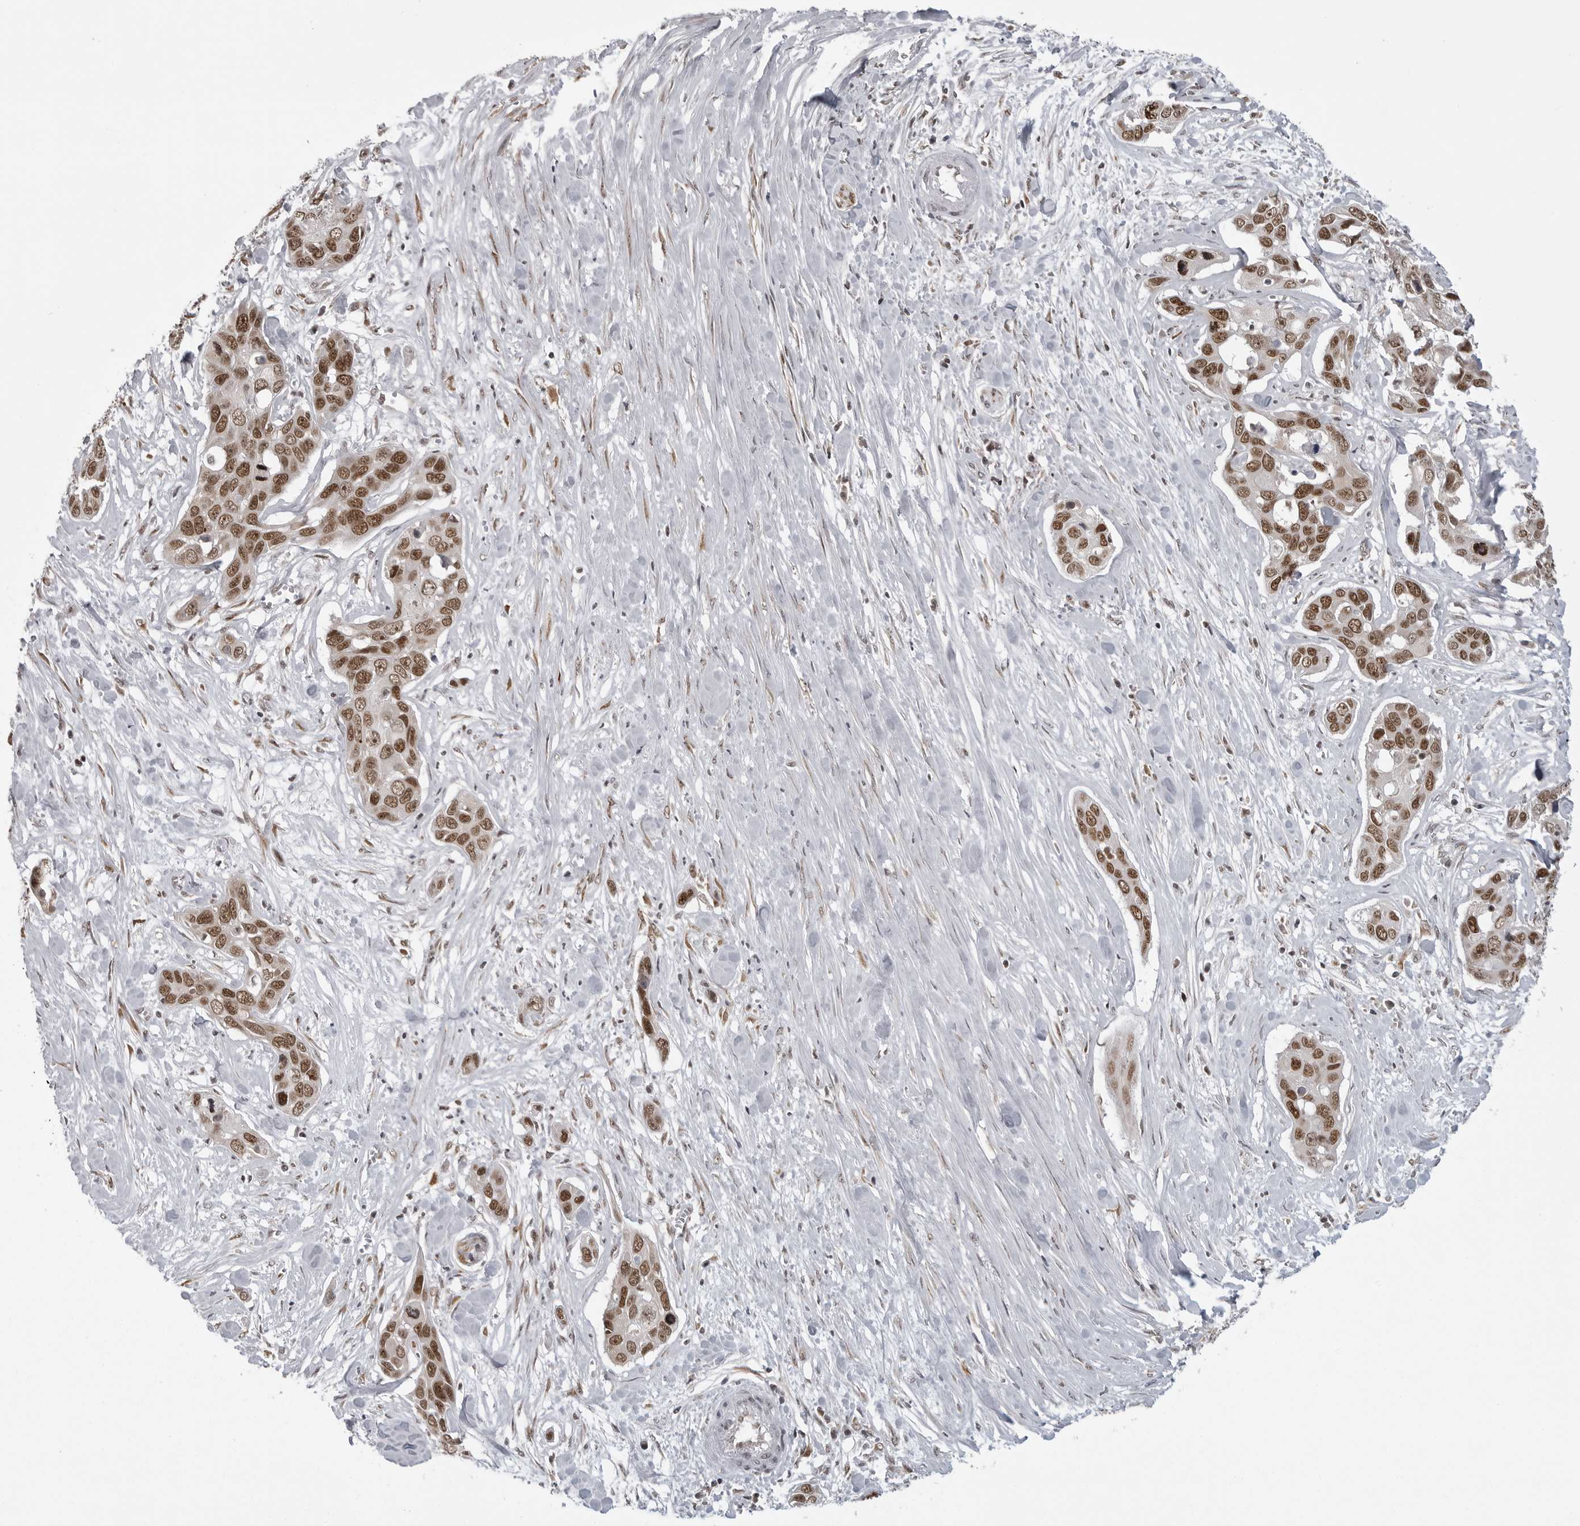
{"staining": {"intensity": "moderate", "quantity": ">75%", "location": "nuclear"}, "tissue": "pancreatic cancer", "cell_type": "Tumor cells", "image_type": "cancer", "snomed": [{"axis": "morphology", "description": "Adenocarcinoma, NOS"}, {"axis": "topography", "description": "Pancreas"}], "caption": "Protein staining of pancreatic adenocarcinoma tissue displays moderate nuclear positivity in approximately >75% of tumor cells.", "gene": "PRDM10", "patient": {"sex": "female", "age": 60}}